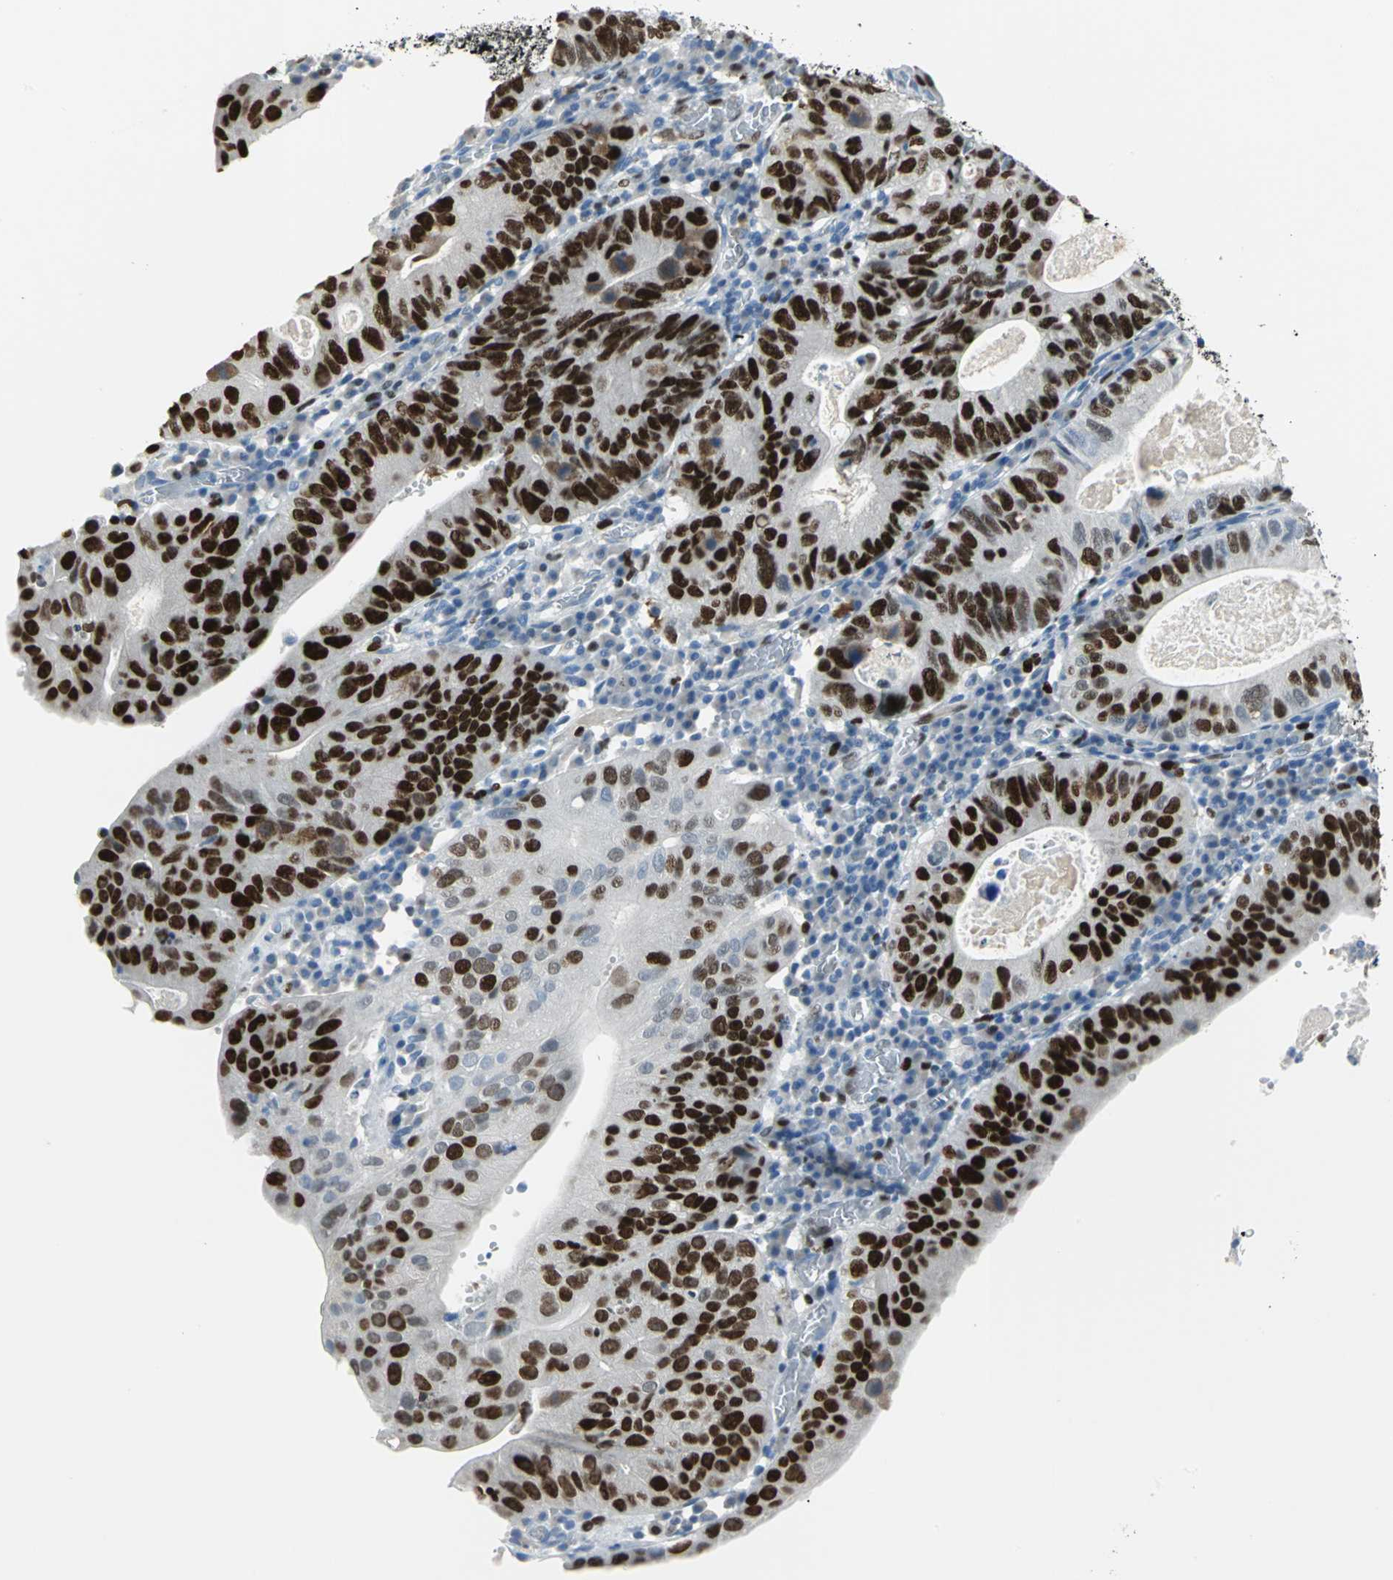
{"staining": {"intensity": "strong", "quantity": ">75%", "location": "nuclear"}, "tissue": "stomach cancer", "cell_type": "Tumor cells", "image_type": "cancer", "snomed": [{"axis": "morphology", "description": "Adenocarcinoma, NOS"}, {"axis": "topography", "description": "Stomach"}], "caption": "This is an image of immunohistochemistry (IHC) staining of stomach cancer, which shows strong positivity in the nuclear of tumor cells.", "gene": "MCM4", "patient": {"sex": "male", "age": 59}}